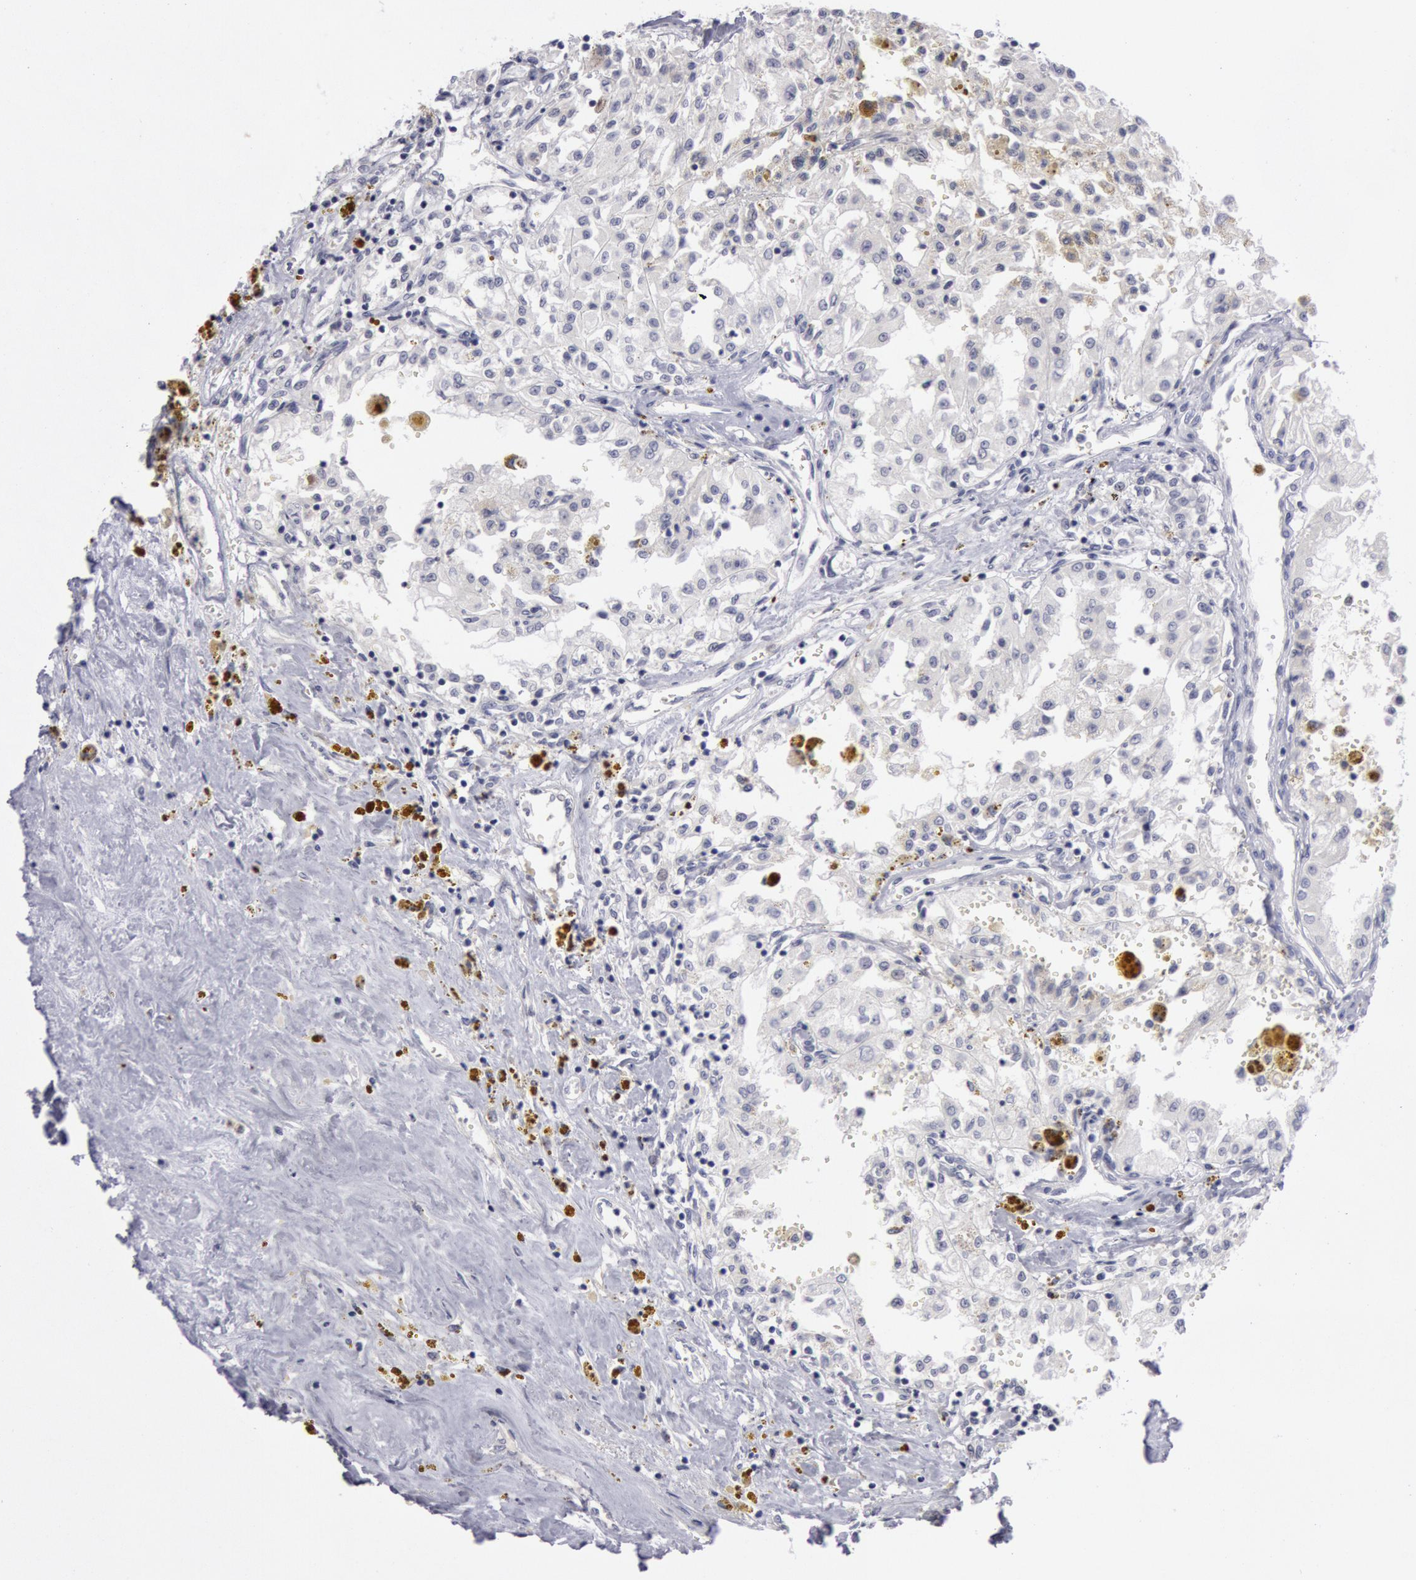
{"staining": {"intensity": "negative", "quantity": "none", "location": "none"}, "tissue": "renal cancer", "cell_type": "Tumor cells", "image_type": "cancer", "snomed": [{"axis": "morphology", "description": "Adenocarcinoma, NOS"}, {"axis": "topography", "description": "Kidney"}], "caption": "Renal cancer was stained to show a protein in brown. There is no significant positivity in tumor cells.", "gene": "KRT16", "patient": {"sex": "male", "age": 78}}